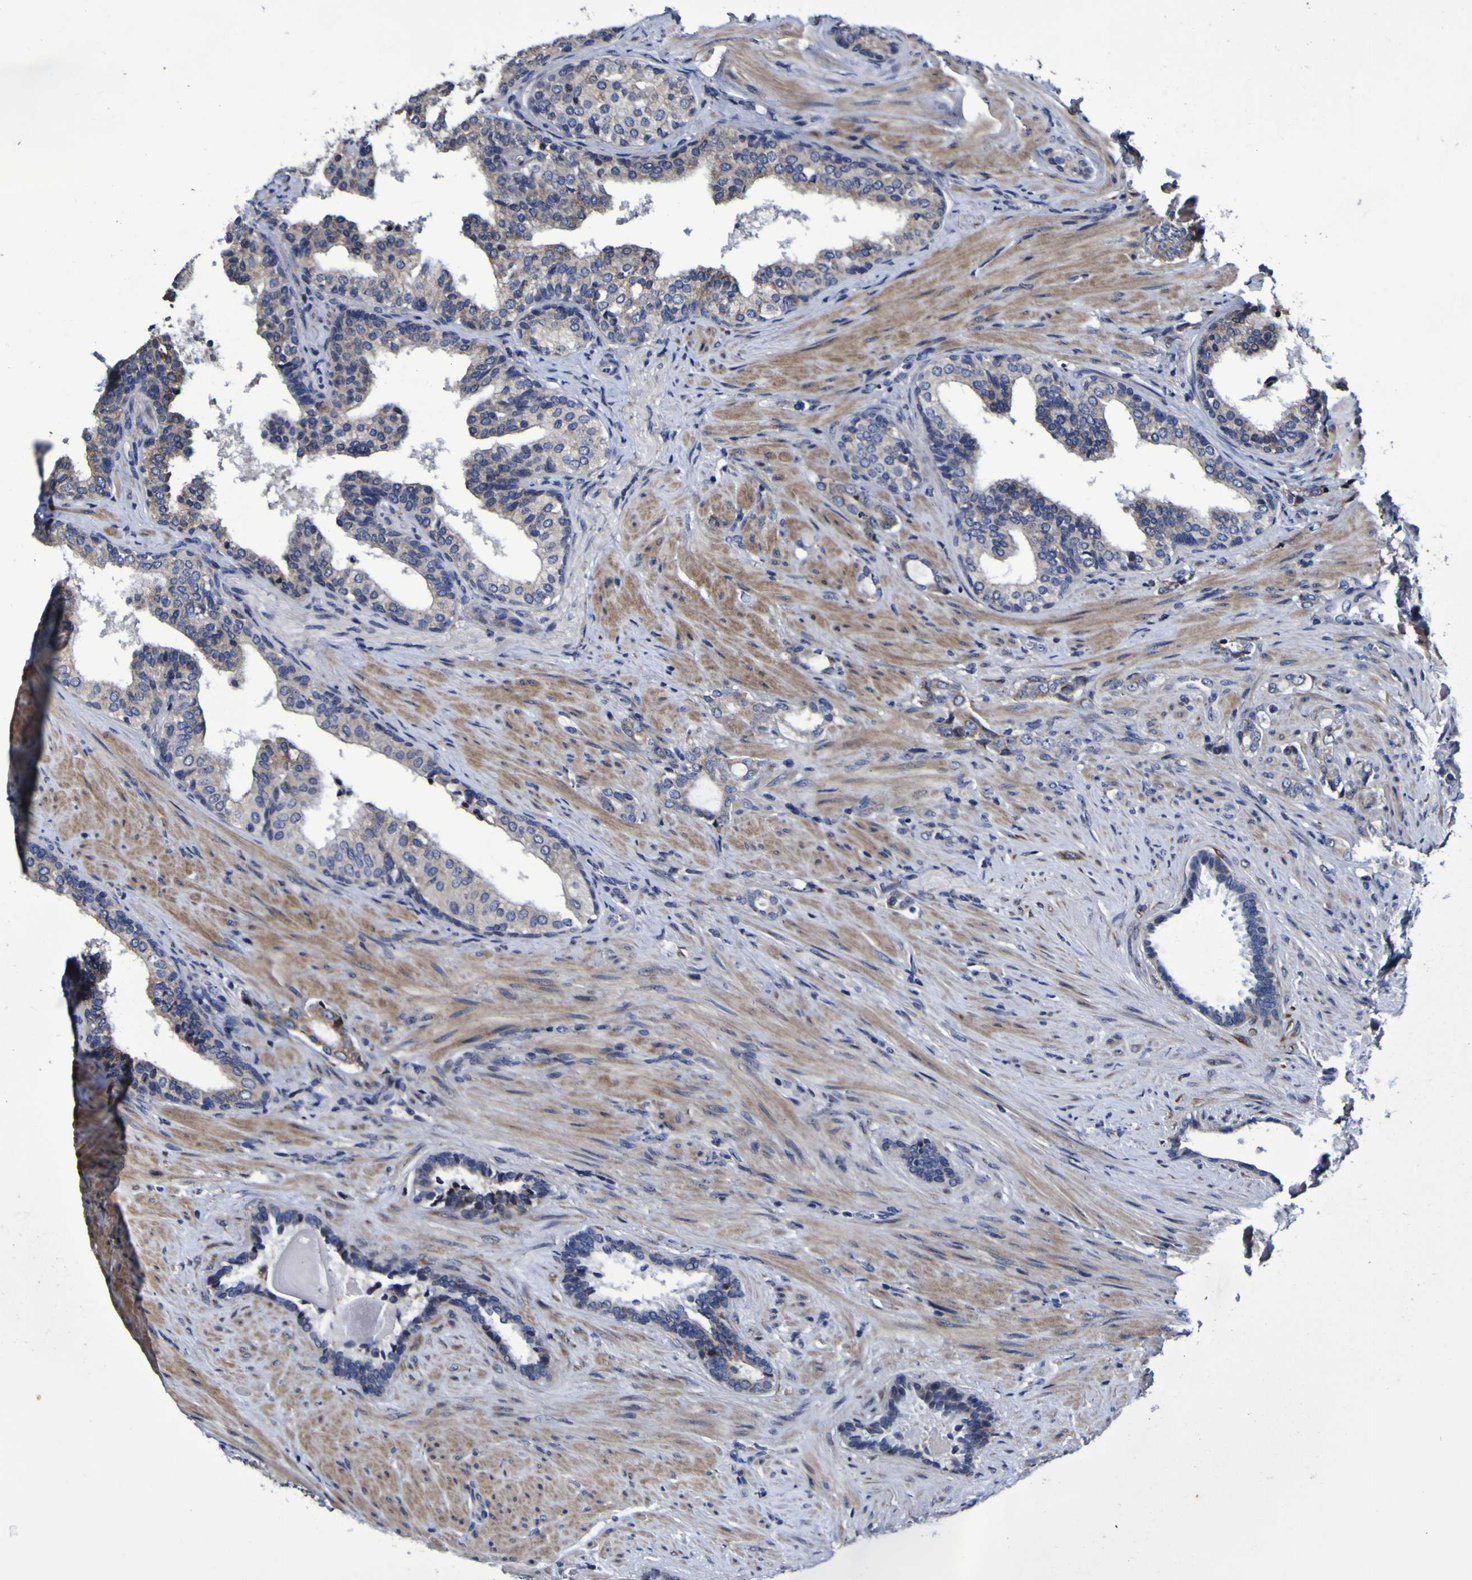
{"staining": {"intensity": "negative", "quantity": "none", "location": "none"}, "tissue": "prostate cancer", "cell_type": "Tumor cells", "image_type": "cancer", "snomed": [{"axis": "morphology", "description": "Adenocarcinoma, Low grade"}, {"axis": "topography", "description": "Prostate"}], "caption": "Micrograph shows no protein expression in tumor cells of prostate cancer tissue. (Stains: DAB (3,3'-diaminobenzidine) IHC with hematoxylin counter stain, Microscopy: brightfield microscopy at high magnification).", "gene": "P3H1", "patient": {"sex": "male", "age": 60}}